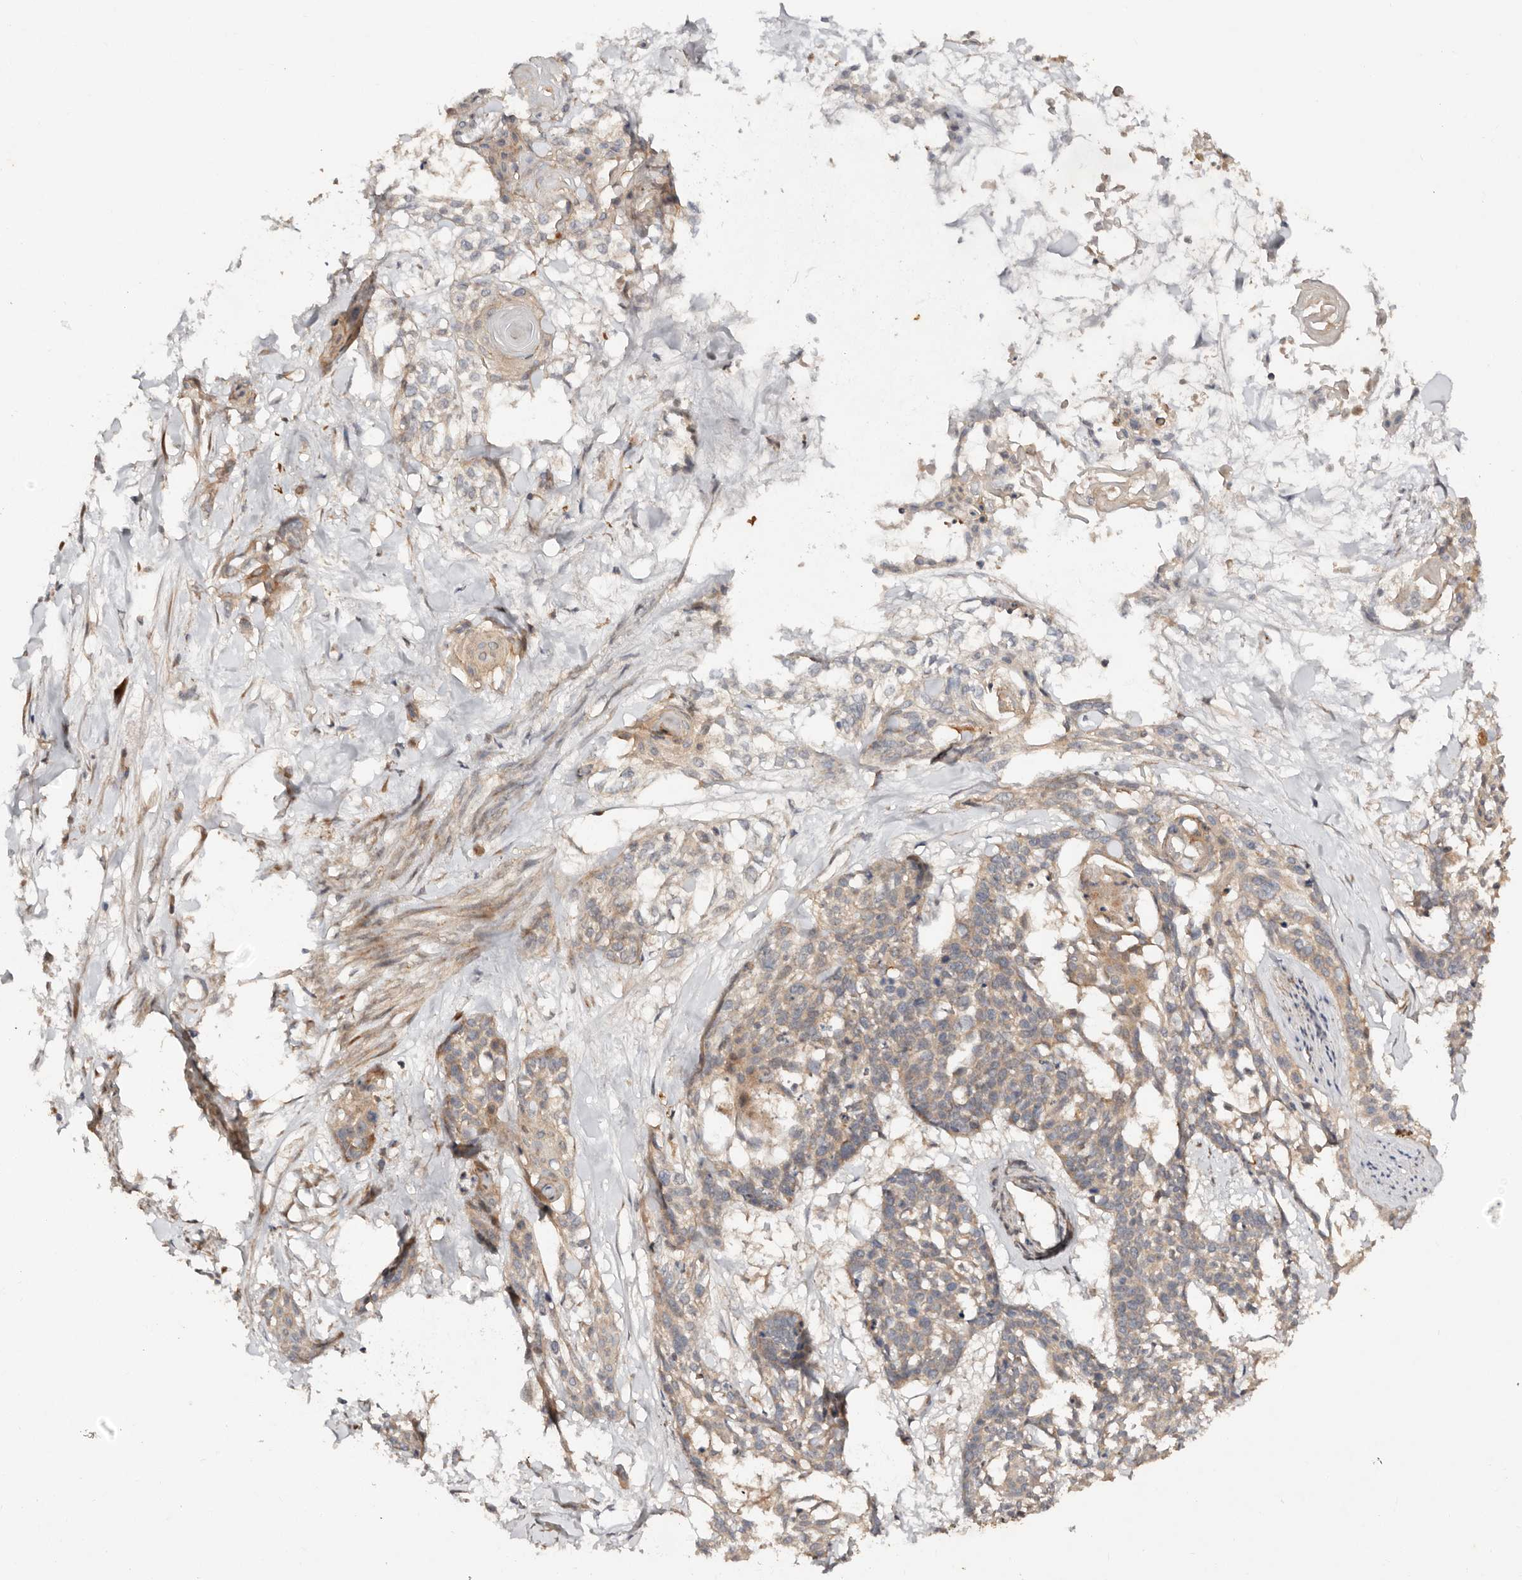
{"staining": {"intensity": "weak", "quantity": "<25%", "location": "cytoplasmic/membranous"}, "tissue": "cervical cancer", "cell_type": "Tumor cells", "image_type": "cancer", "snomed": [{"axis": "morphology", "description": "Squamous cell carcinoma, NOS"}, {"axis": "topography", "description": "Cervix"}], "caption": "A high-resolution image shows immunohistochemistry staining of cervical cancer, which demonstrates no significant expression in tumor cells.", "gene": "DENND11", "patient": {"sex": "female", "age": 57}}